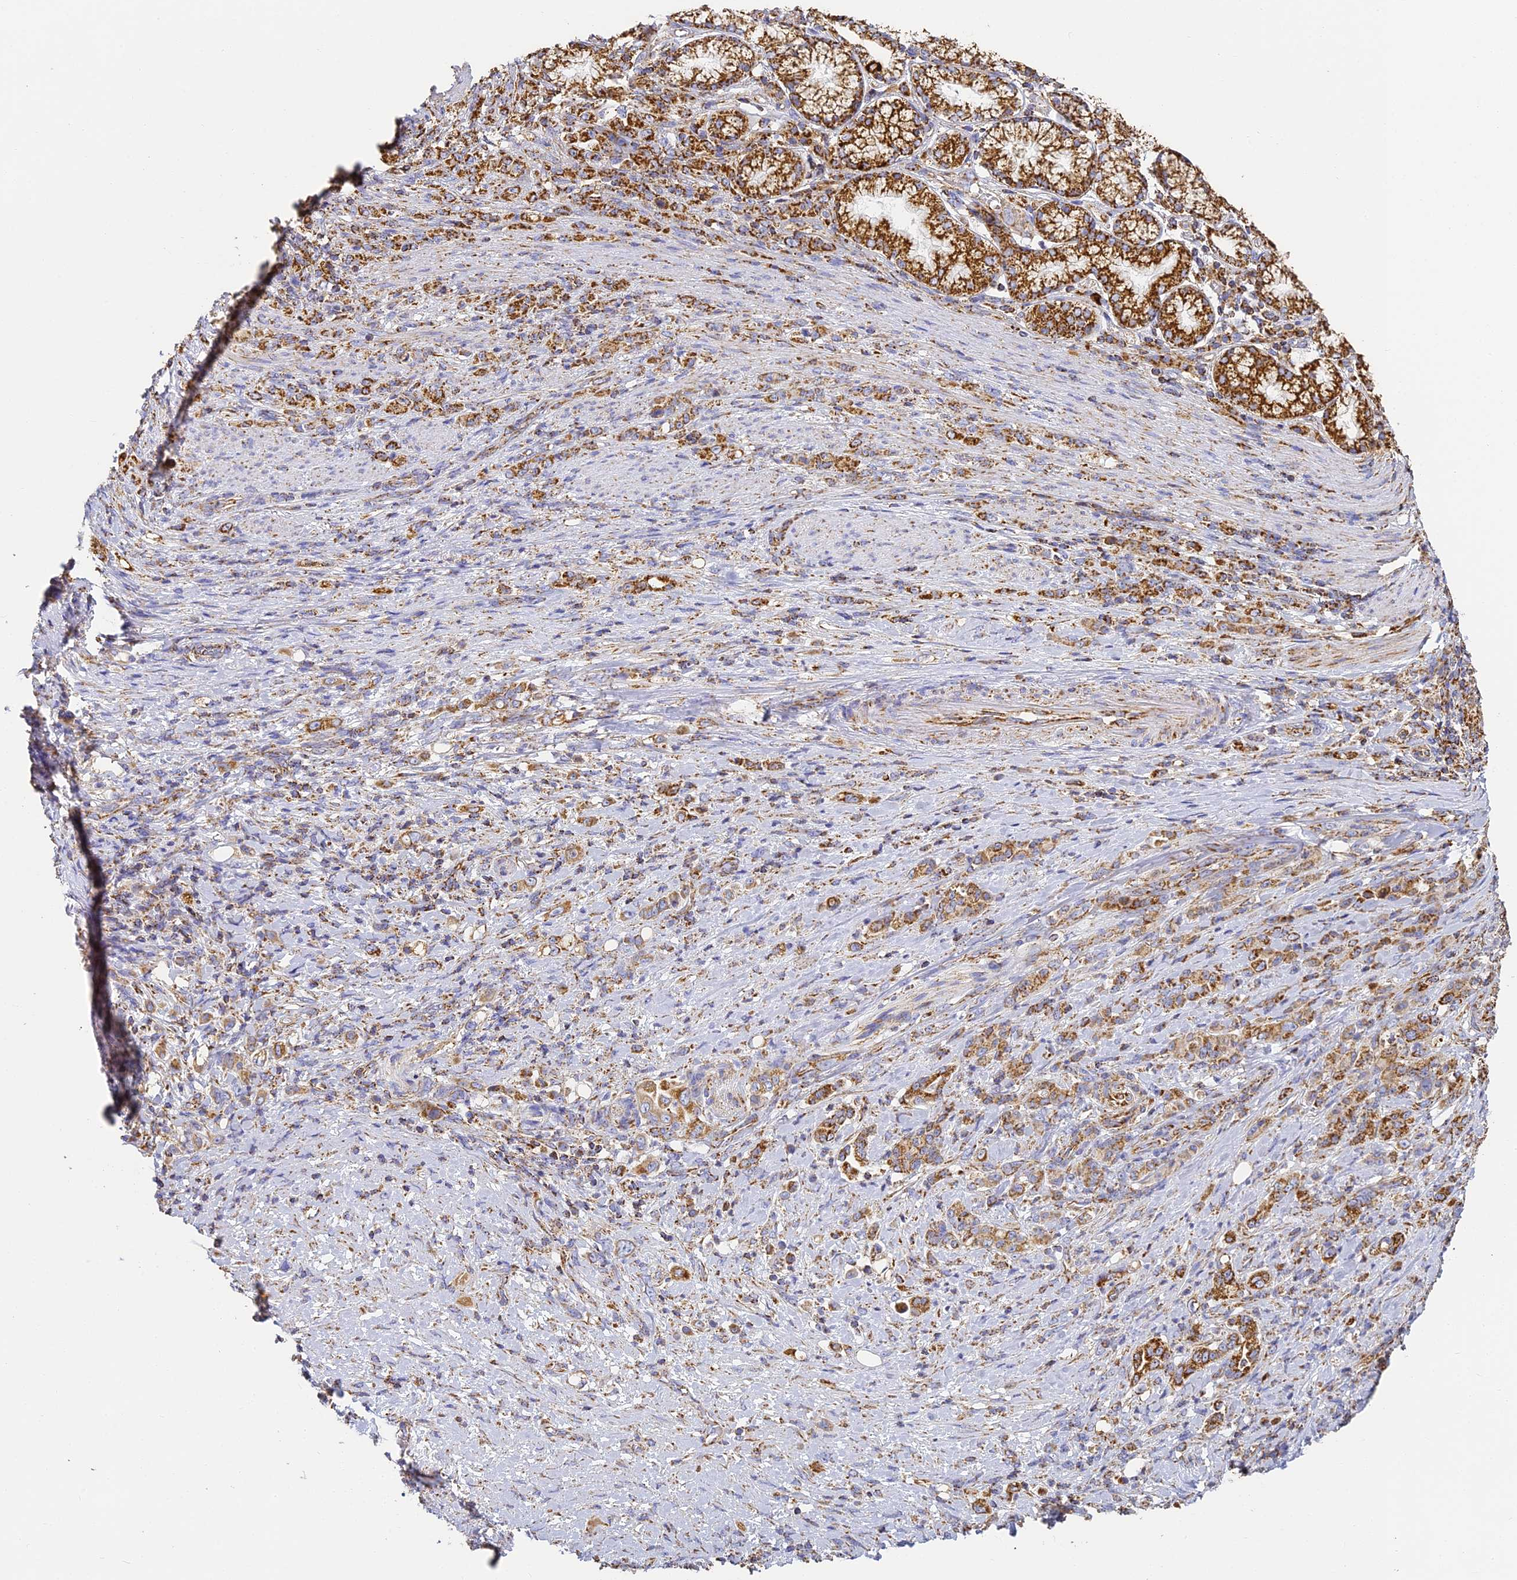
{"staining": {"intensity": "moderate", "quantity": ">75%", "location": "cytoplasmic/membranous"}, "tissue": "stomach cancer", "cell_type": "Tumor cells", "image_type": "cancer", "snomed": [{"axis": "morphology", "description": "Adenocarcinoma, NOS"}, {"axis": "topography", "description": "Stomach"}], "caption": "Tumor cells show medium levels of moderate cytoplasmic/membranous staining in approximately >75% of cells in human adenocarcinoma (stomach).", "gene": "COX6C", "patient": {"sex": "female", "age": 79}}